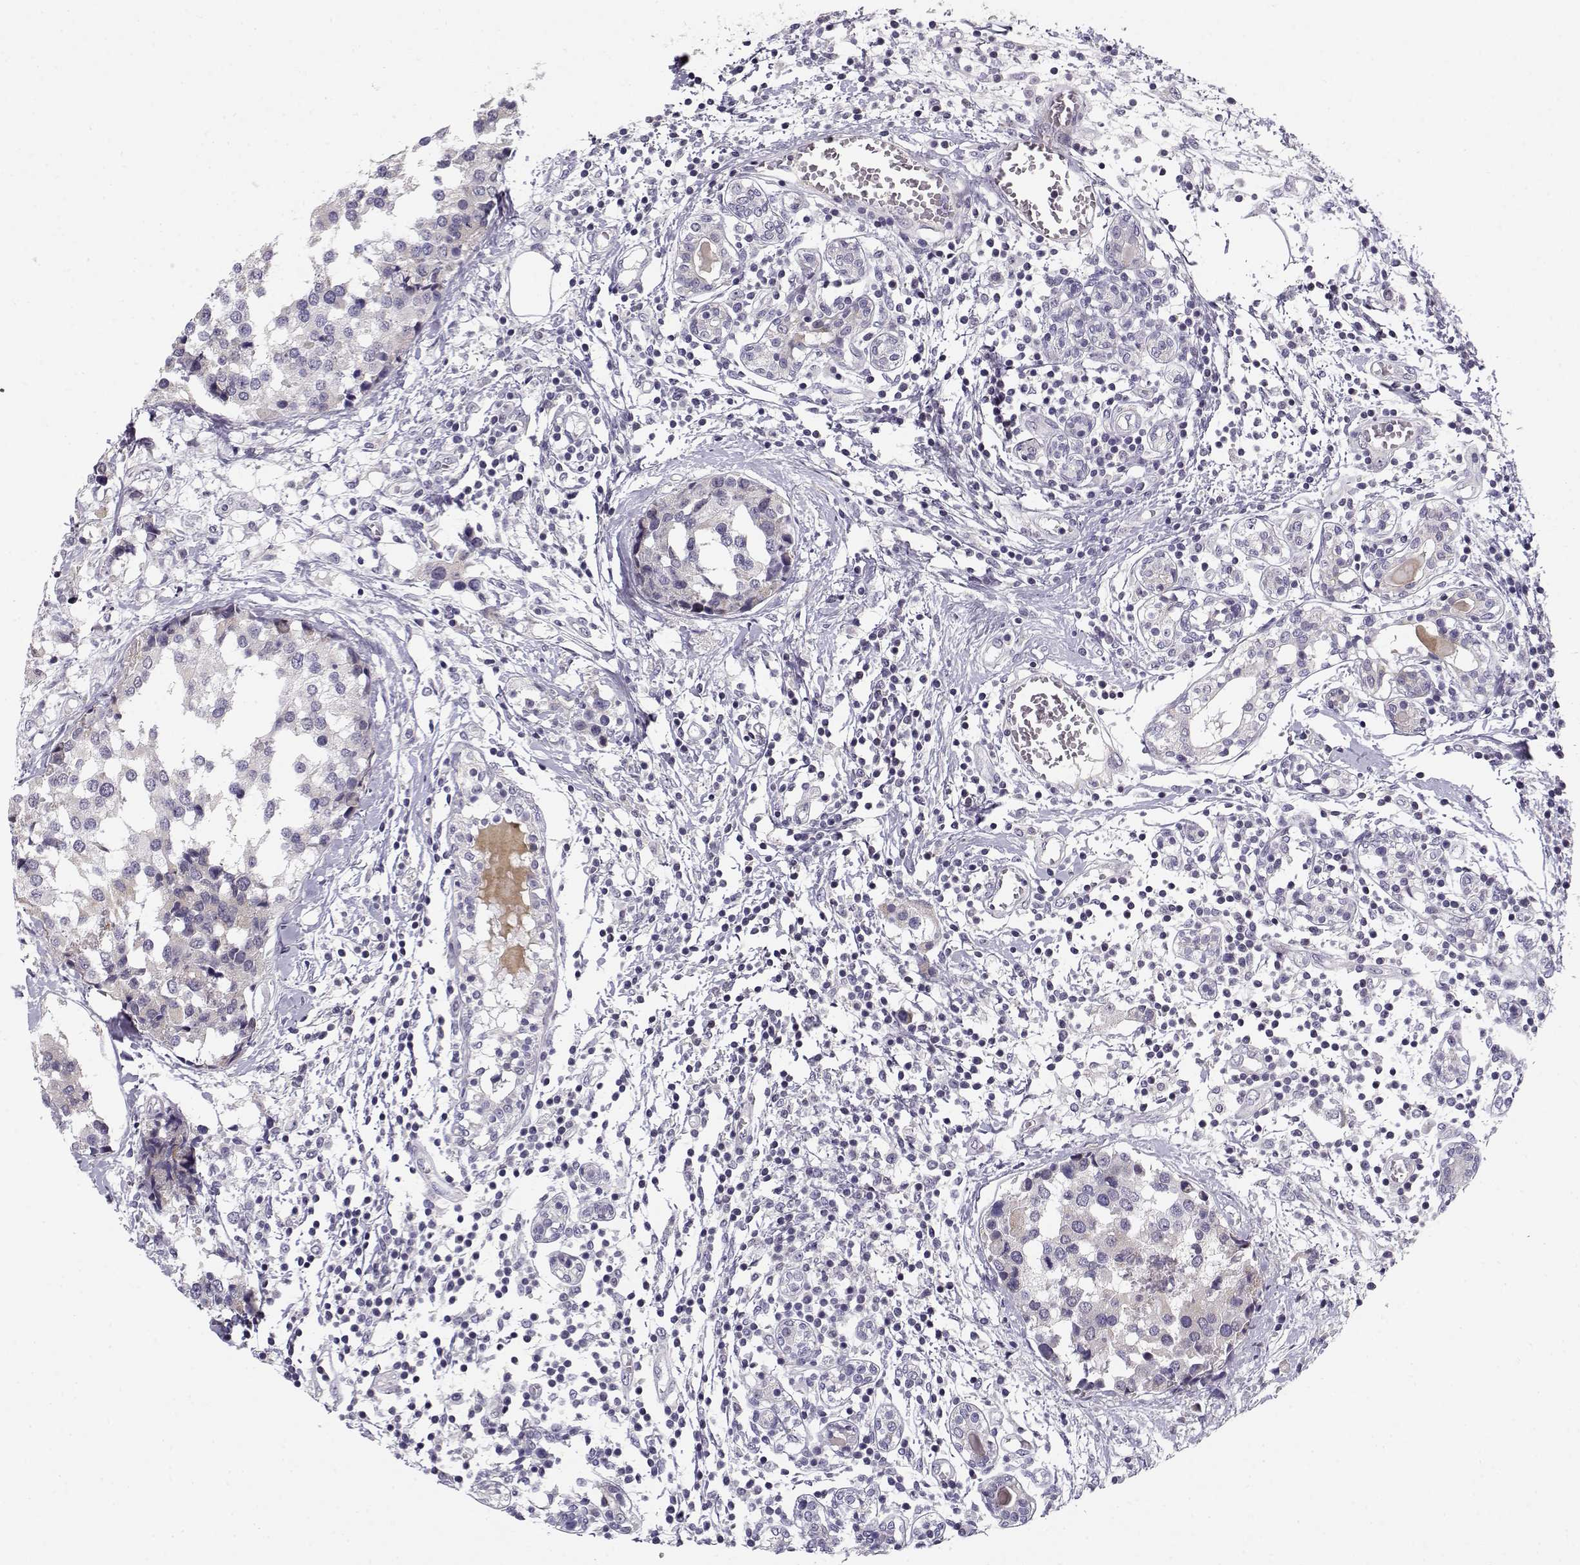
{"staining": {"intensity": "negative", "quantity": "none", "location": "none"}, "tissue": "breast cancer", "cell_type": "Tumor cells", "image_type": "cancer", "snomed": [{"axis": "morphology", "description": "Lobular carcinoma"}, {"axis": "topography", "description": "Breast"}], "caption": "IHC photomicrograph of breast cancer (lobular carcinoma) stained for a protein (brown), which exhibits no staining in tumor cells.", "gene": "DDX25", "patient": {"sex": "female", "age": 59}}